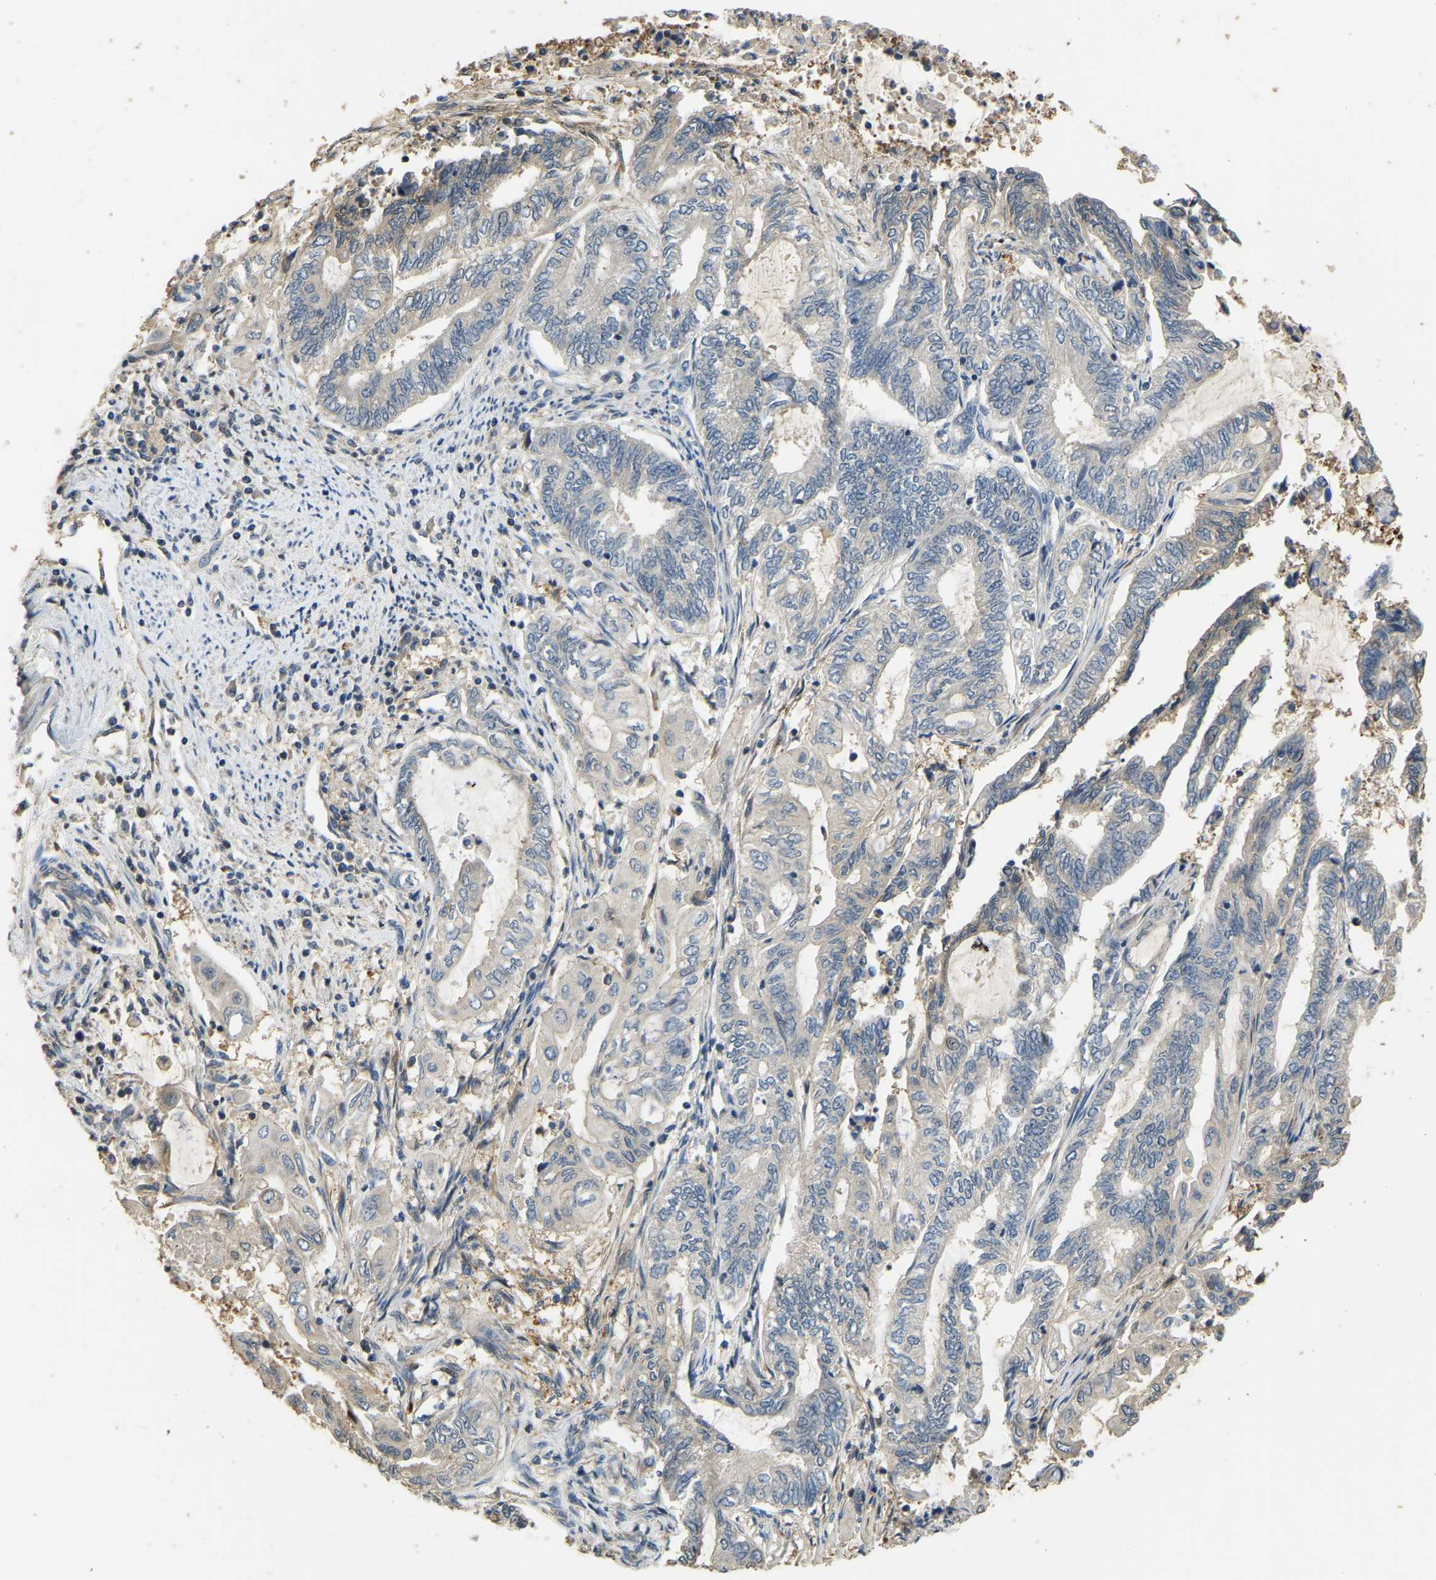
{"staining": {"intensity": "negative", "quantity": "none", "location": "none"}, "tissue": "endometrial cancer", "cell_type": "Tumor cells", "image_type": "cancer", "snomed": [{"axis": "morphology", "description": "Adenocarcinoma, NOS"}, {"axis": "topography", "description": "Uterus"}, {"axis": "topography", "description": "Endometrium"}], "caption": "There is no significant expression in tumor cells of endometrial adenocarcinoma.", "gene": "TUFM", "patient": {"sex": "female", "age": 70}}